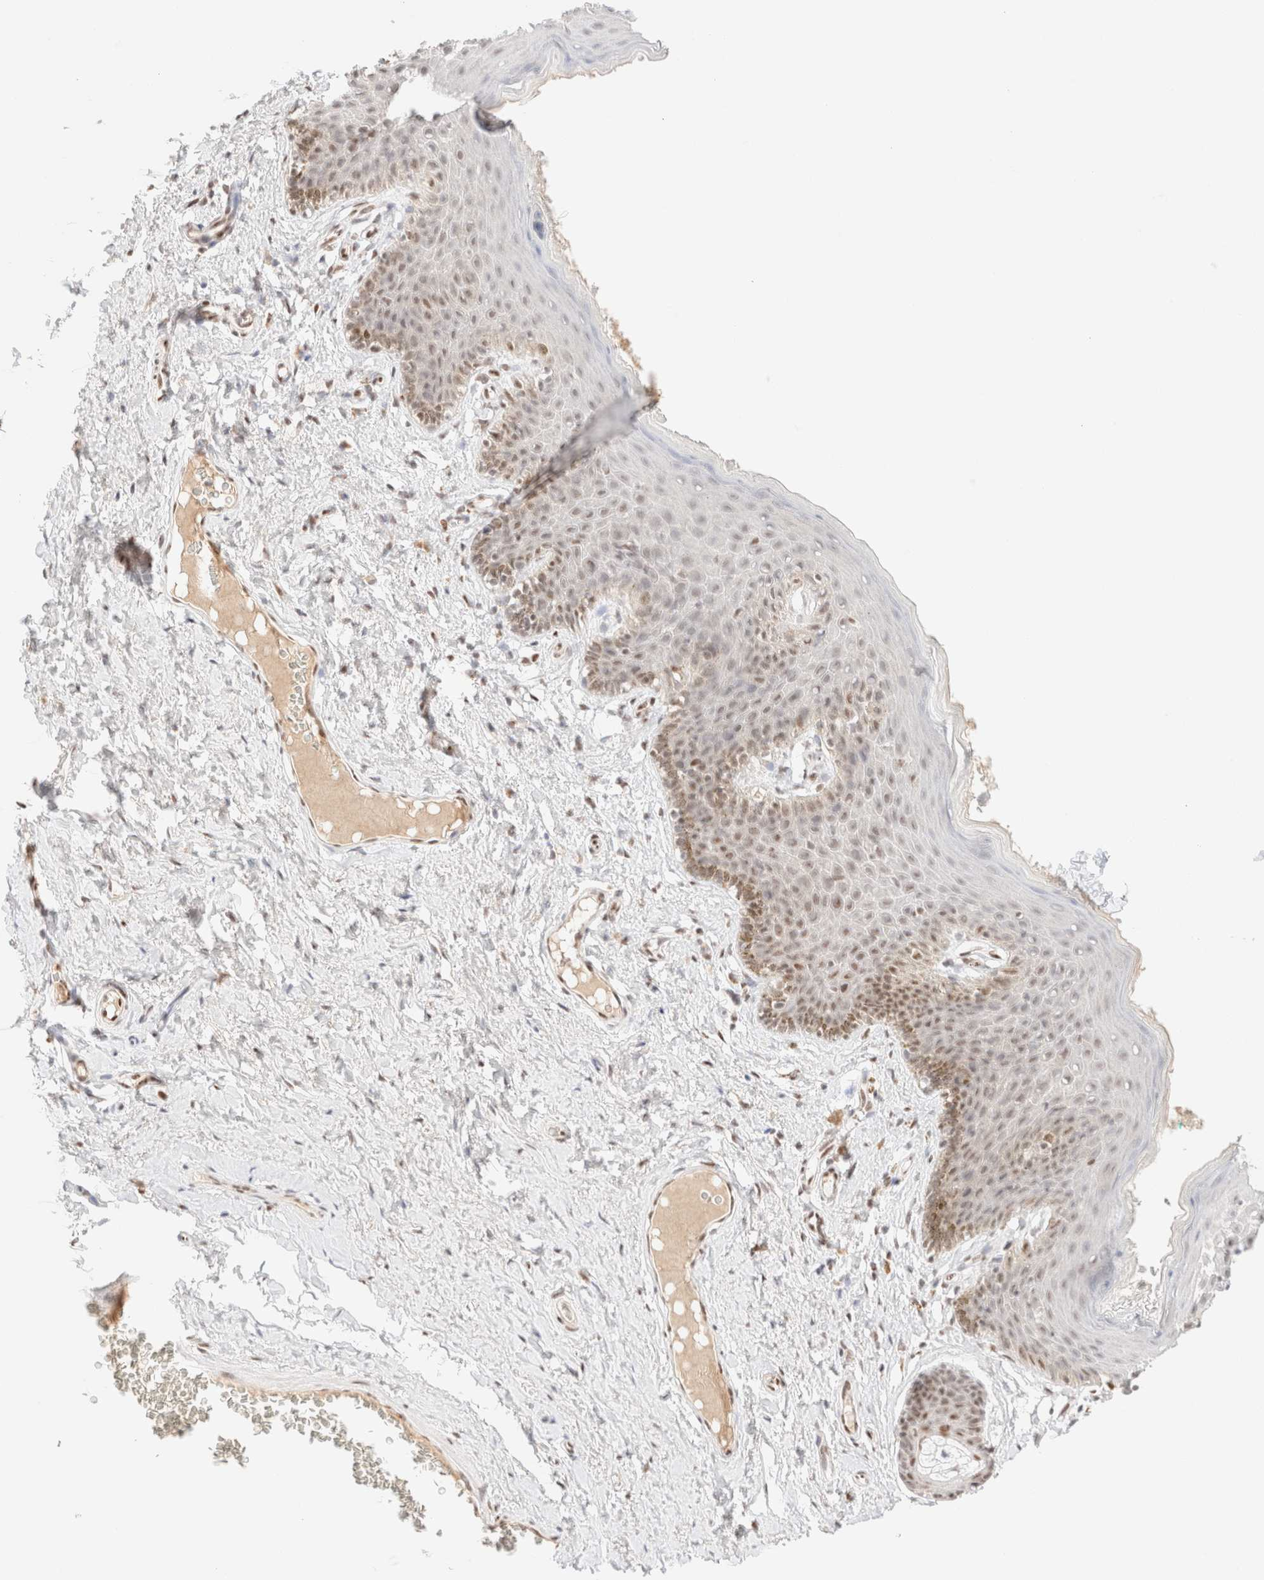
{"staining": {"intensity": "moderate", "quantity": ">75%", "location": "nuclear"}, "tissue": "skin", "cell_type": "Epidermal cells", "image_type": "normal", "snomed": [{"axis": "morphology", "description": "Normal tissue, NOS"}, {"axis": "topography", "description": "Vulva"}], "caption": "Epidermal cells reveal medium levels of moderate nuclear positivity in about >75% of cells in normal skin.", "gene": "CIC", "patient": {"sex": "female", "age": 66}}